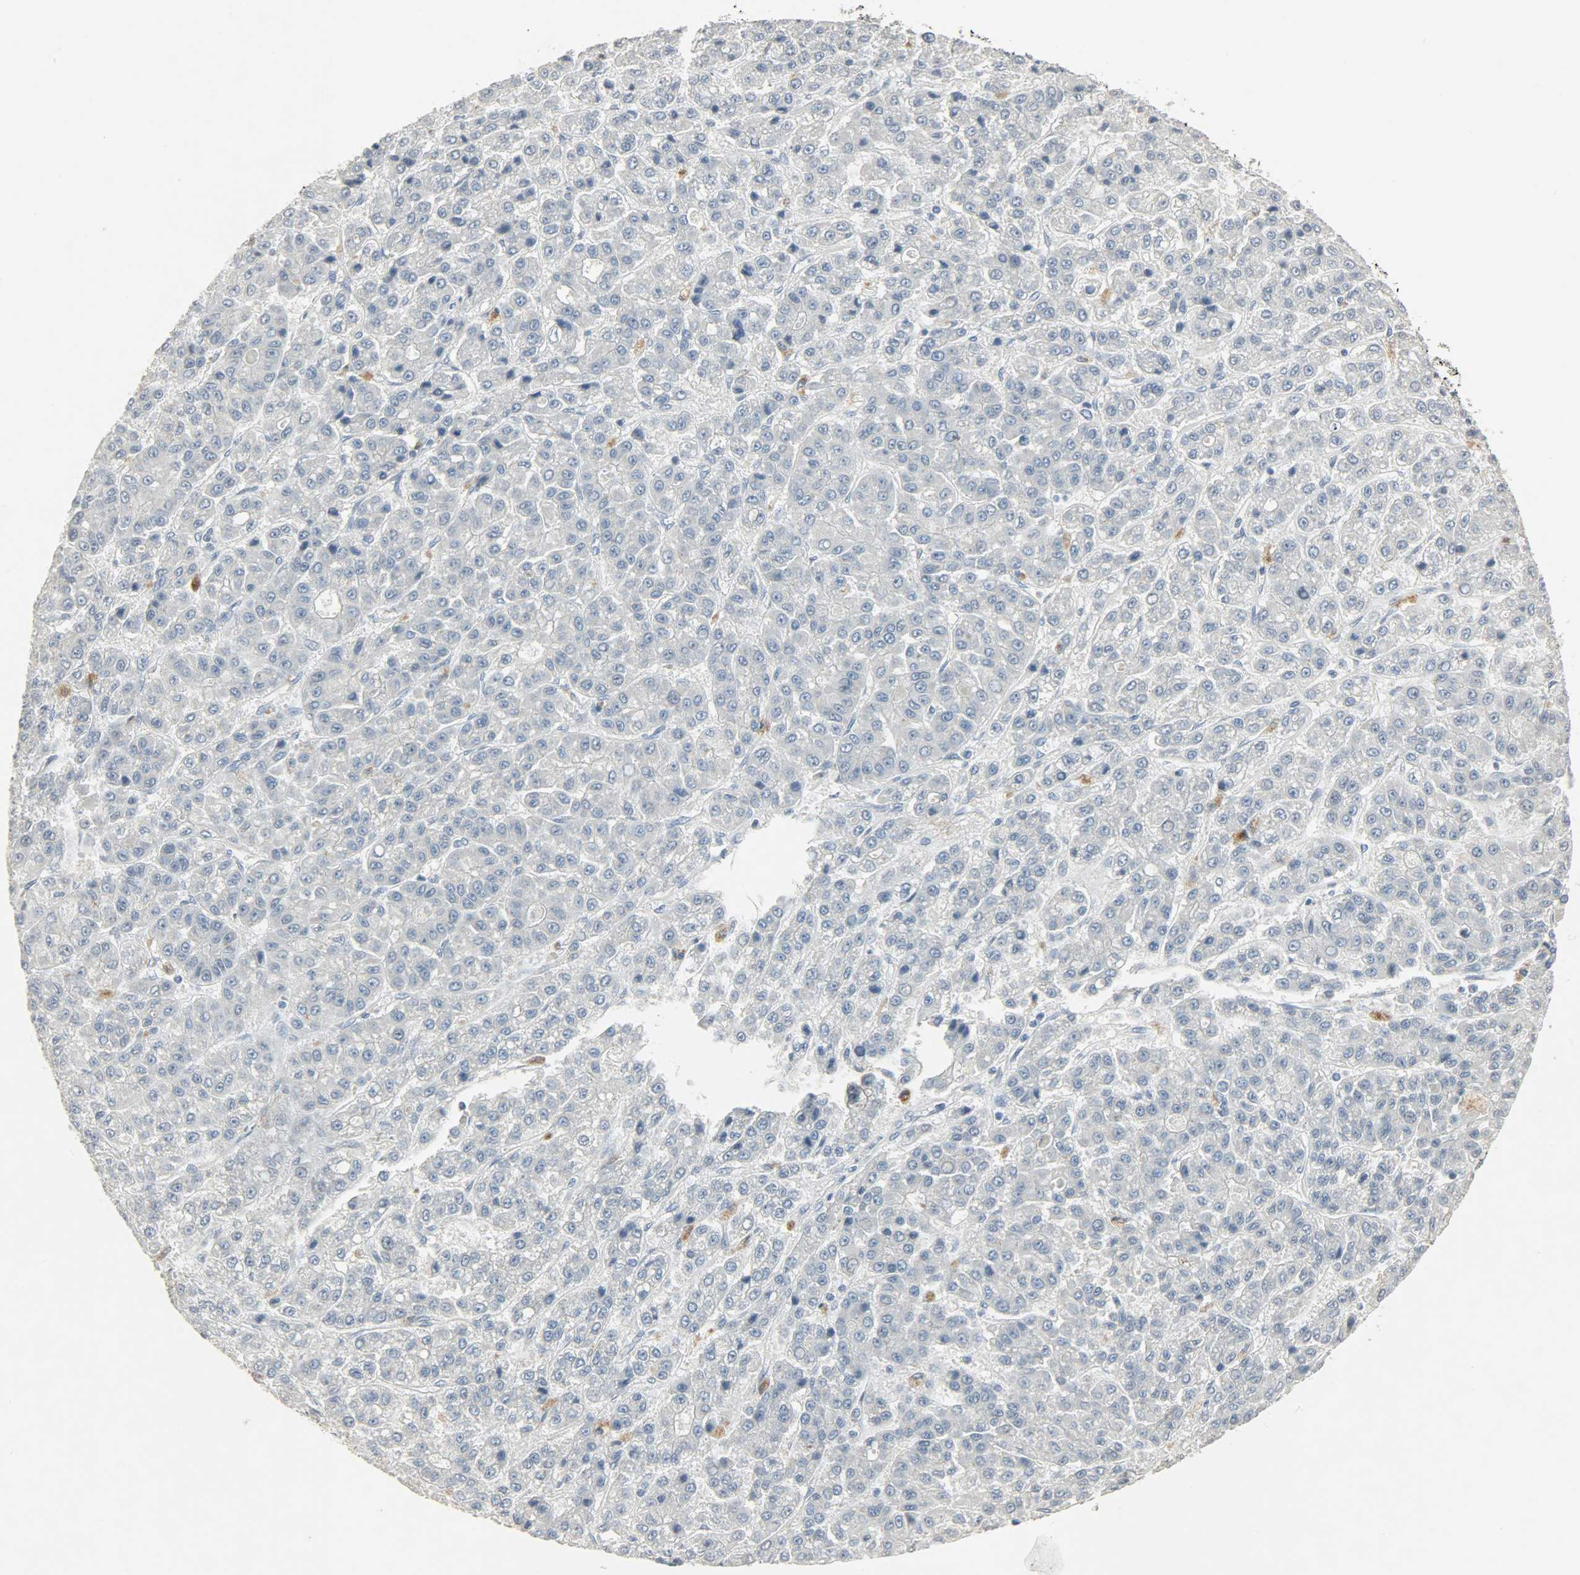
{"staining": {"intensity": "negative", "quantity": "none", "location": "none"}, "tissue": "liver cancer", "cell_type": "Tumor cells", "image_type": "cancer", "snomed": [{"axis": "morphology", "description": "Carcinoma, Hepatocellular, NOS"}, {"axis": "topography", "description": "Liver"}], "caption": "Human liver cancer stained for a protein using IHC demonstrates no expression in tumor cells.", "gene": "CAMK4", "patient": {"sex": "male", "age": 70}}